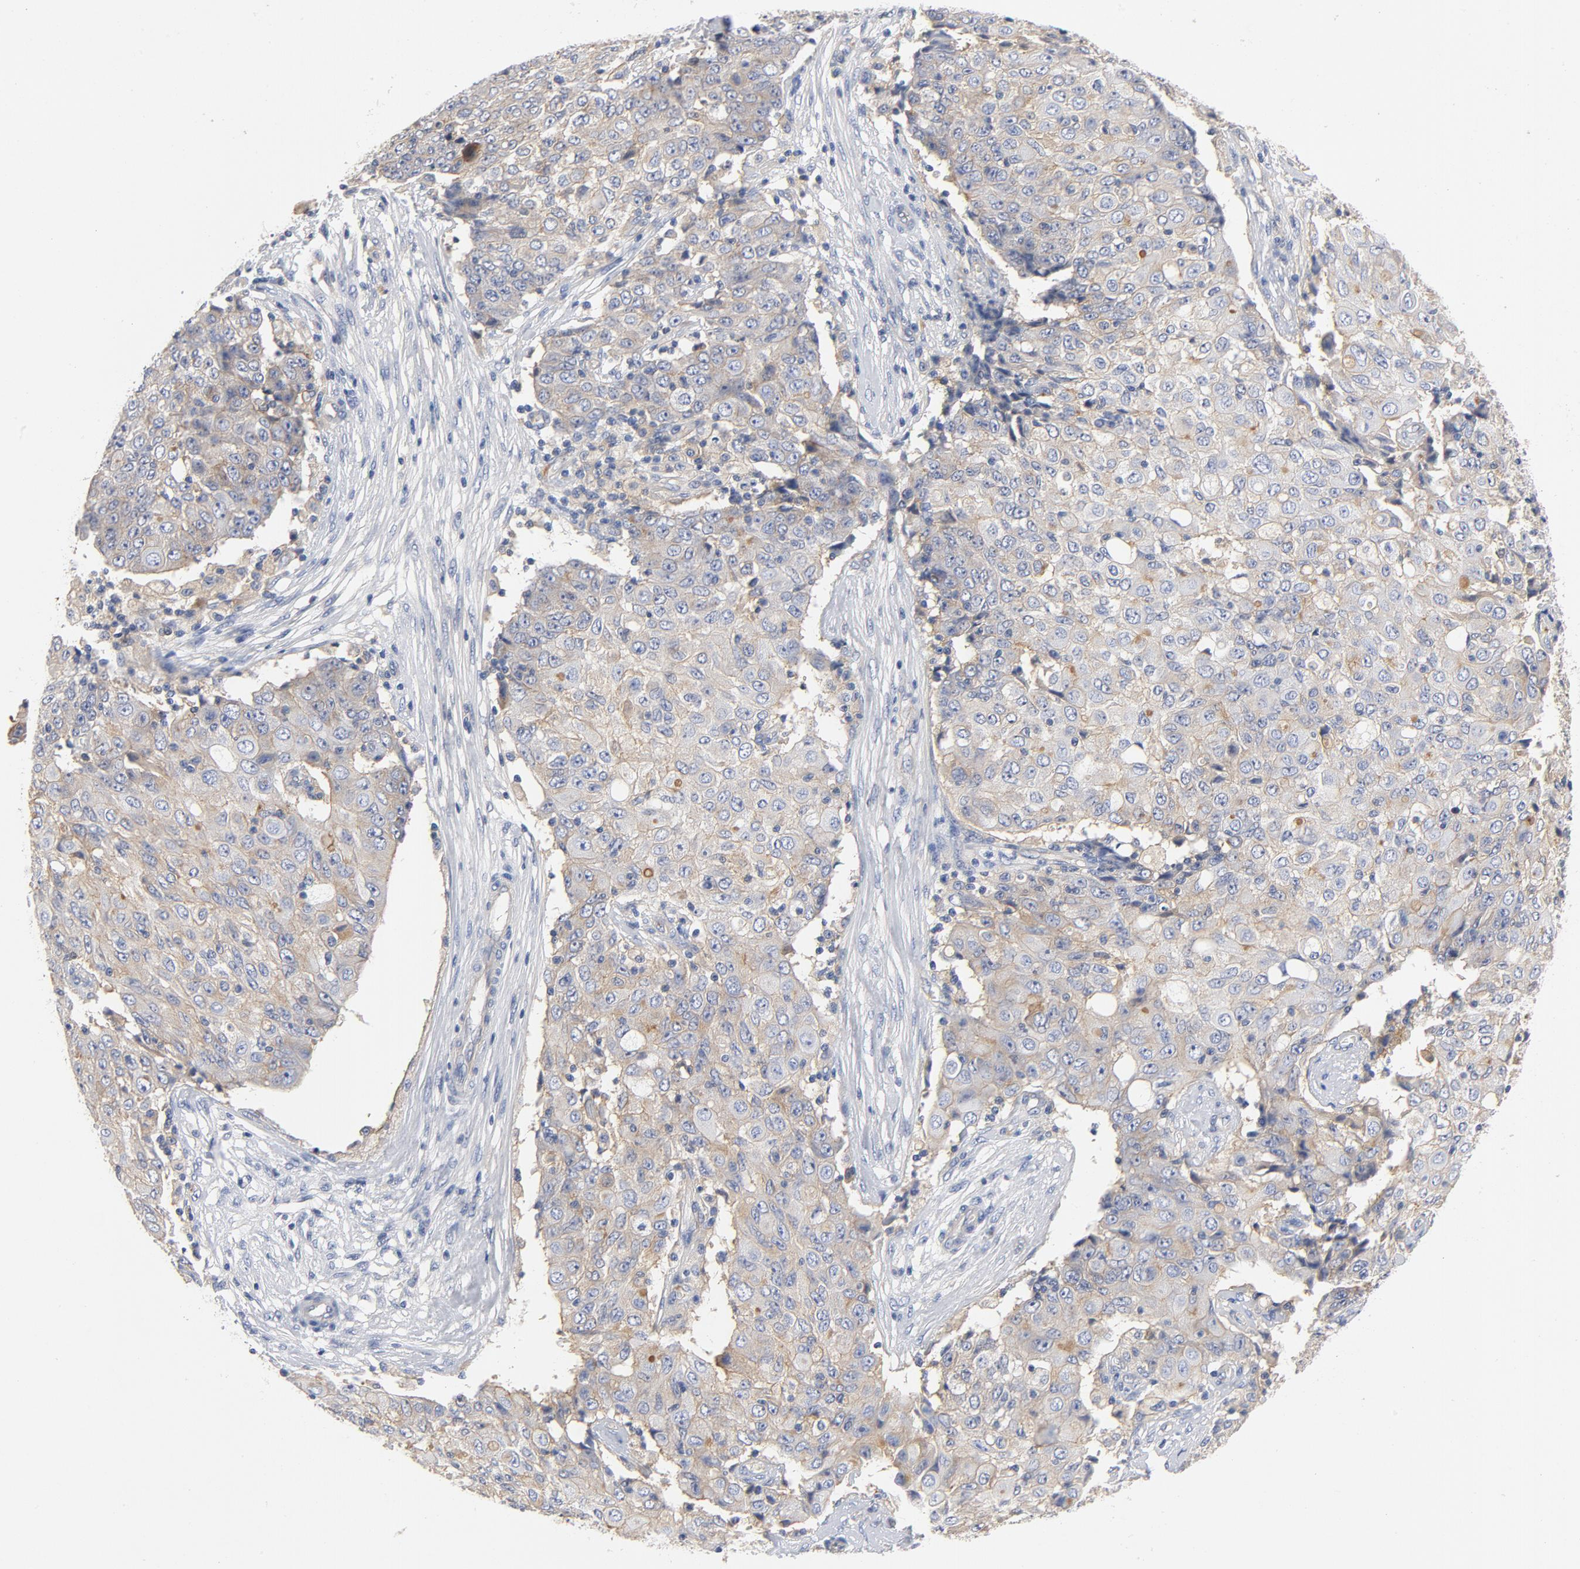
{"staining": {"intensity": "weak", "quantity": ">75%", "location": "cytoplasmic/membranous"}, "tissue": "ovarian cancer", "cell_type": "Tumor cells", "image_type": "cancer", "snomed": [{"axis": "morphology", "description": "Carcinoma, endometroid"}, {"axis": "topography", "description": "Ovary"}], "caption": "Immunohistochemistry photomicrograph of human ovarian cancer (endometroid carcinoma) stained for a protein (brown), which reveals low levels of weak cytoplasmic/membranous staining in approximately >75% of tumor cells.", "gene": "SRC", "patient": {"sex": "female", "age": 42}}